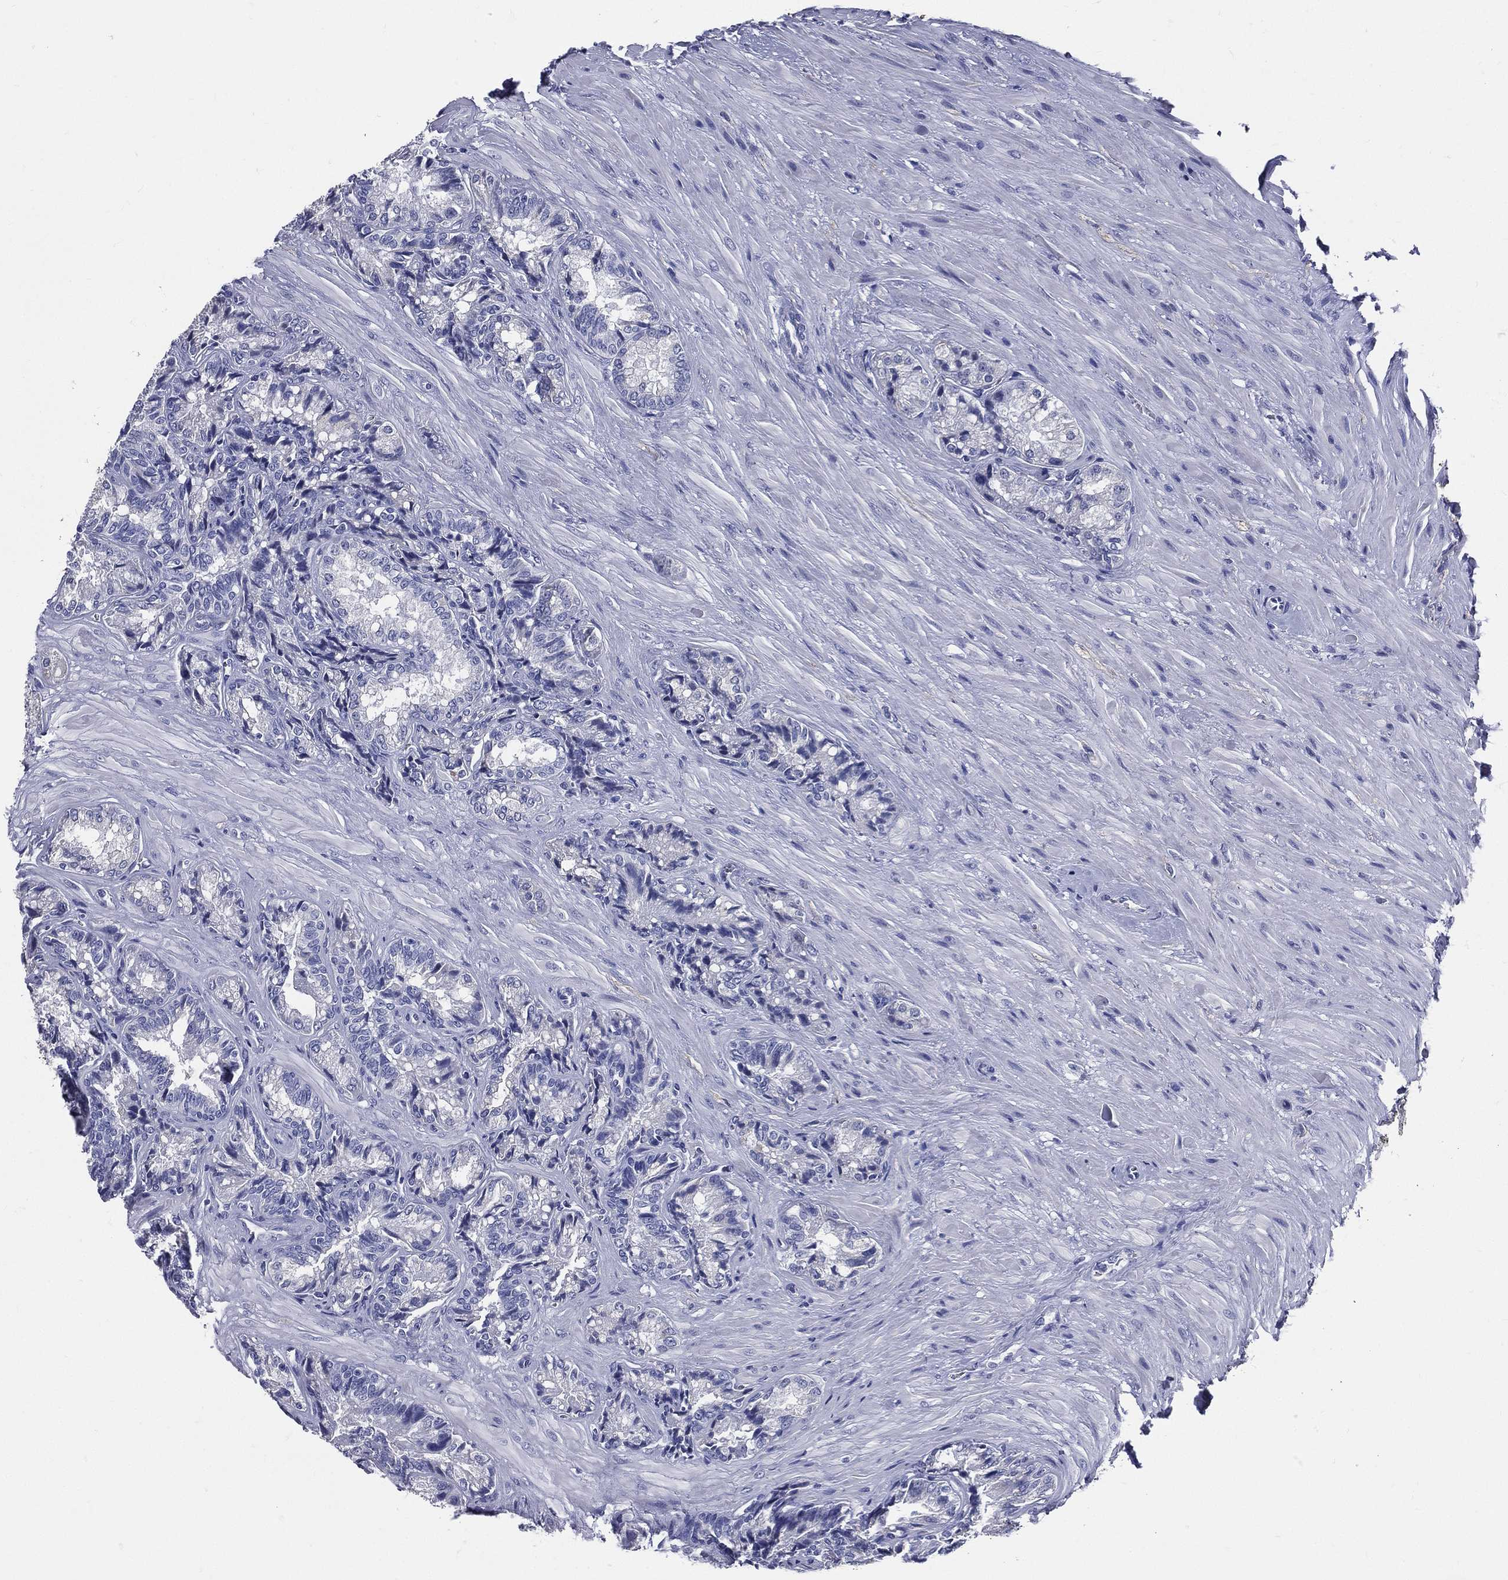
{"staining": {"intensity": "negative", "quantity": "none", "location": "none"}, "tissue": "seminal vesicle", "cell_type": "Glandular cells", "image_type": "normal", "snomed": [{"axis": "morphology", "description": "Normal tissue, NOS"}, {"axis": "topography", "description": "Seminal veicle"}], "caption": "DAB immunohistochemical staining of benign human seminal vesicle reveals no significant expression in glandular cells.", "gene": "DPYS", "patient": {"sex": "male", "age": 68}}